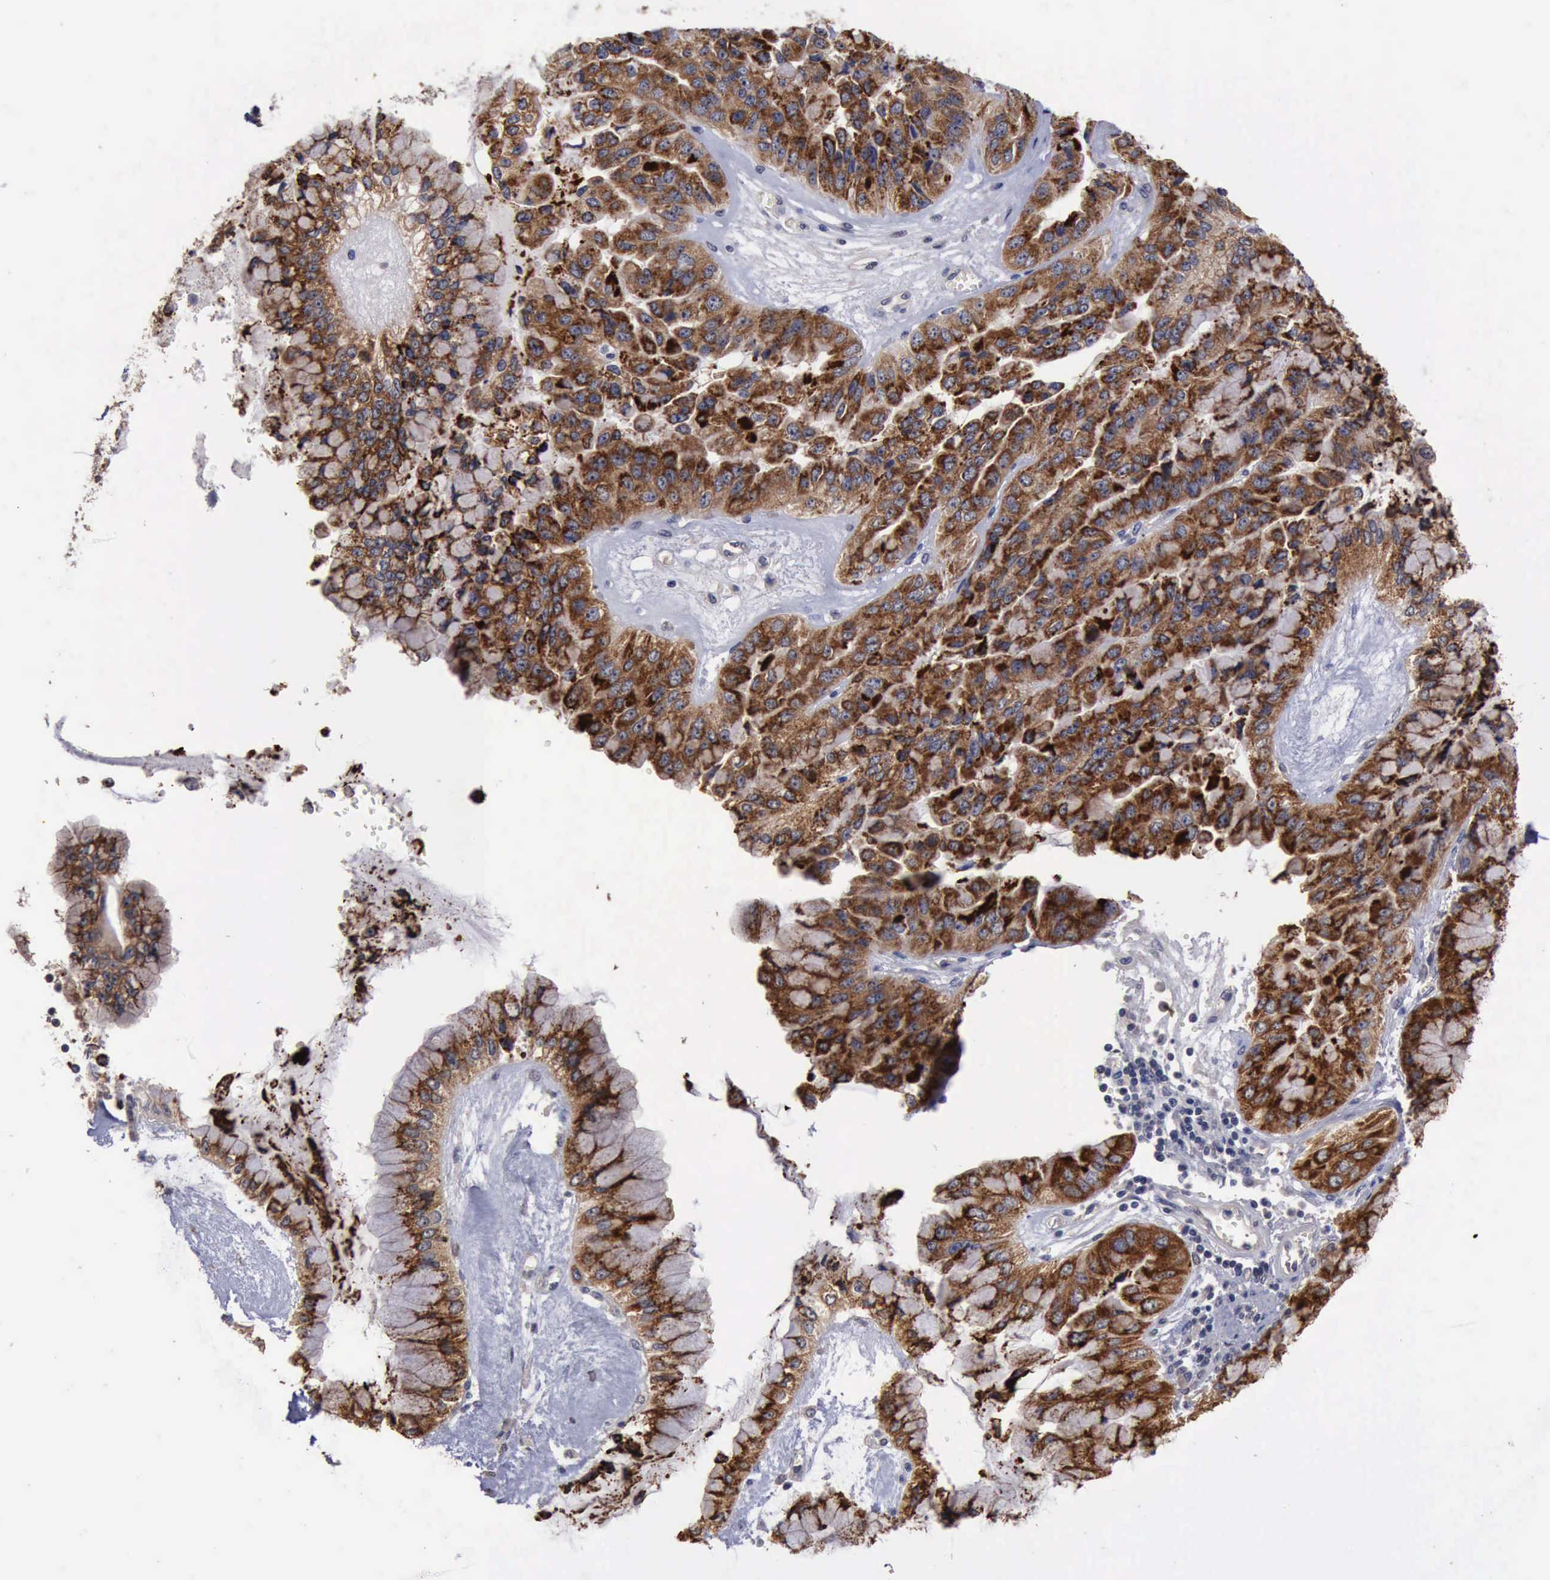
{"staining": {"intensity": "strong", "quantity": ">75%", "location": "cytoplasmic/membranous"}, "tissue": "liver cancer", "cell_type": "Tumor cells", "image_type": "cancer", "snomed": [{"axis": "morphology", "description": "Cholangiocarcinoma"}, {"axis": "topography", "description": "Liver"}], "caption": "This image shows immunohistochemistry staining of liver cancer (cholangiocarcinoma), with high strong cytoplasmic/membranous positivity in about >75% of tumor cells.", "gene": "CRKL", "patient": {"sex": "female", "age": 79}}